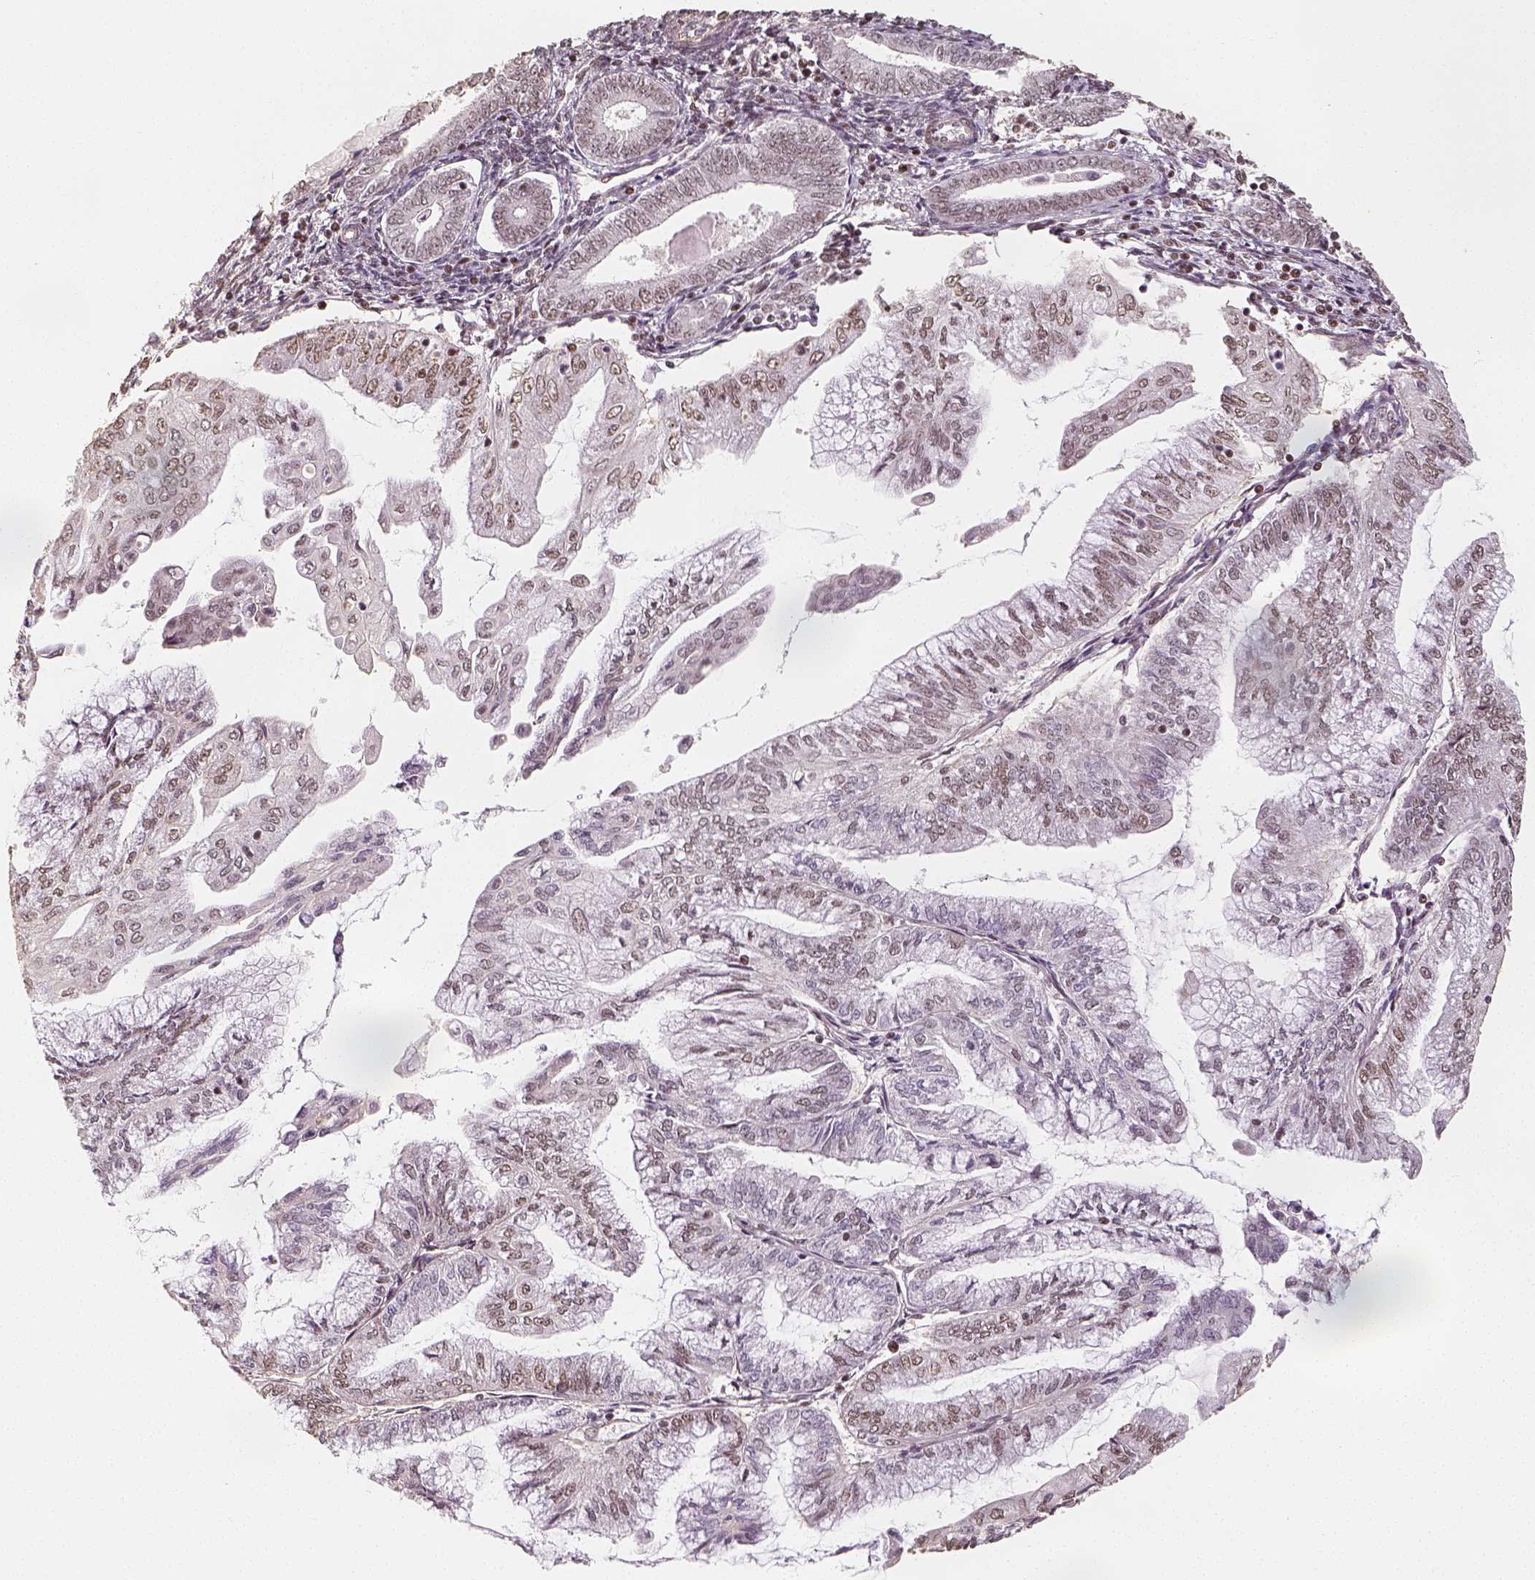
{"staining": {"intensity": "weak", "quantity": "25%-75%", "location": "nuclear"}, "tissue": "endometrial cancer", "cell_type": "Tumor cells", "image_type": "cancer", "snomed": [{"axis": "morphology", "description": "Adenocarcinoma, NOS"}, {"axis": "topography", "description": "Endometrium"}], "caption": "Adenocarcinoma (endometrial) tissue exhibits weak nuclear staining in about 25%-75% of tumor cells", "gene": "HDAC1", "patient": {"sex": "female", "age": 55}}